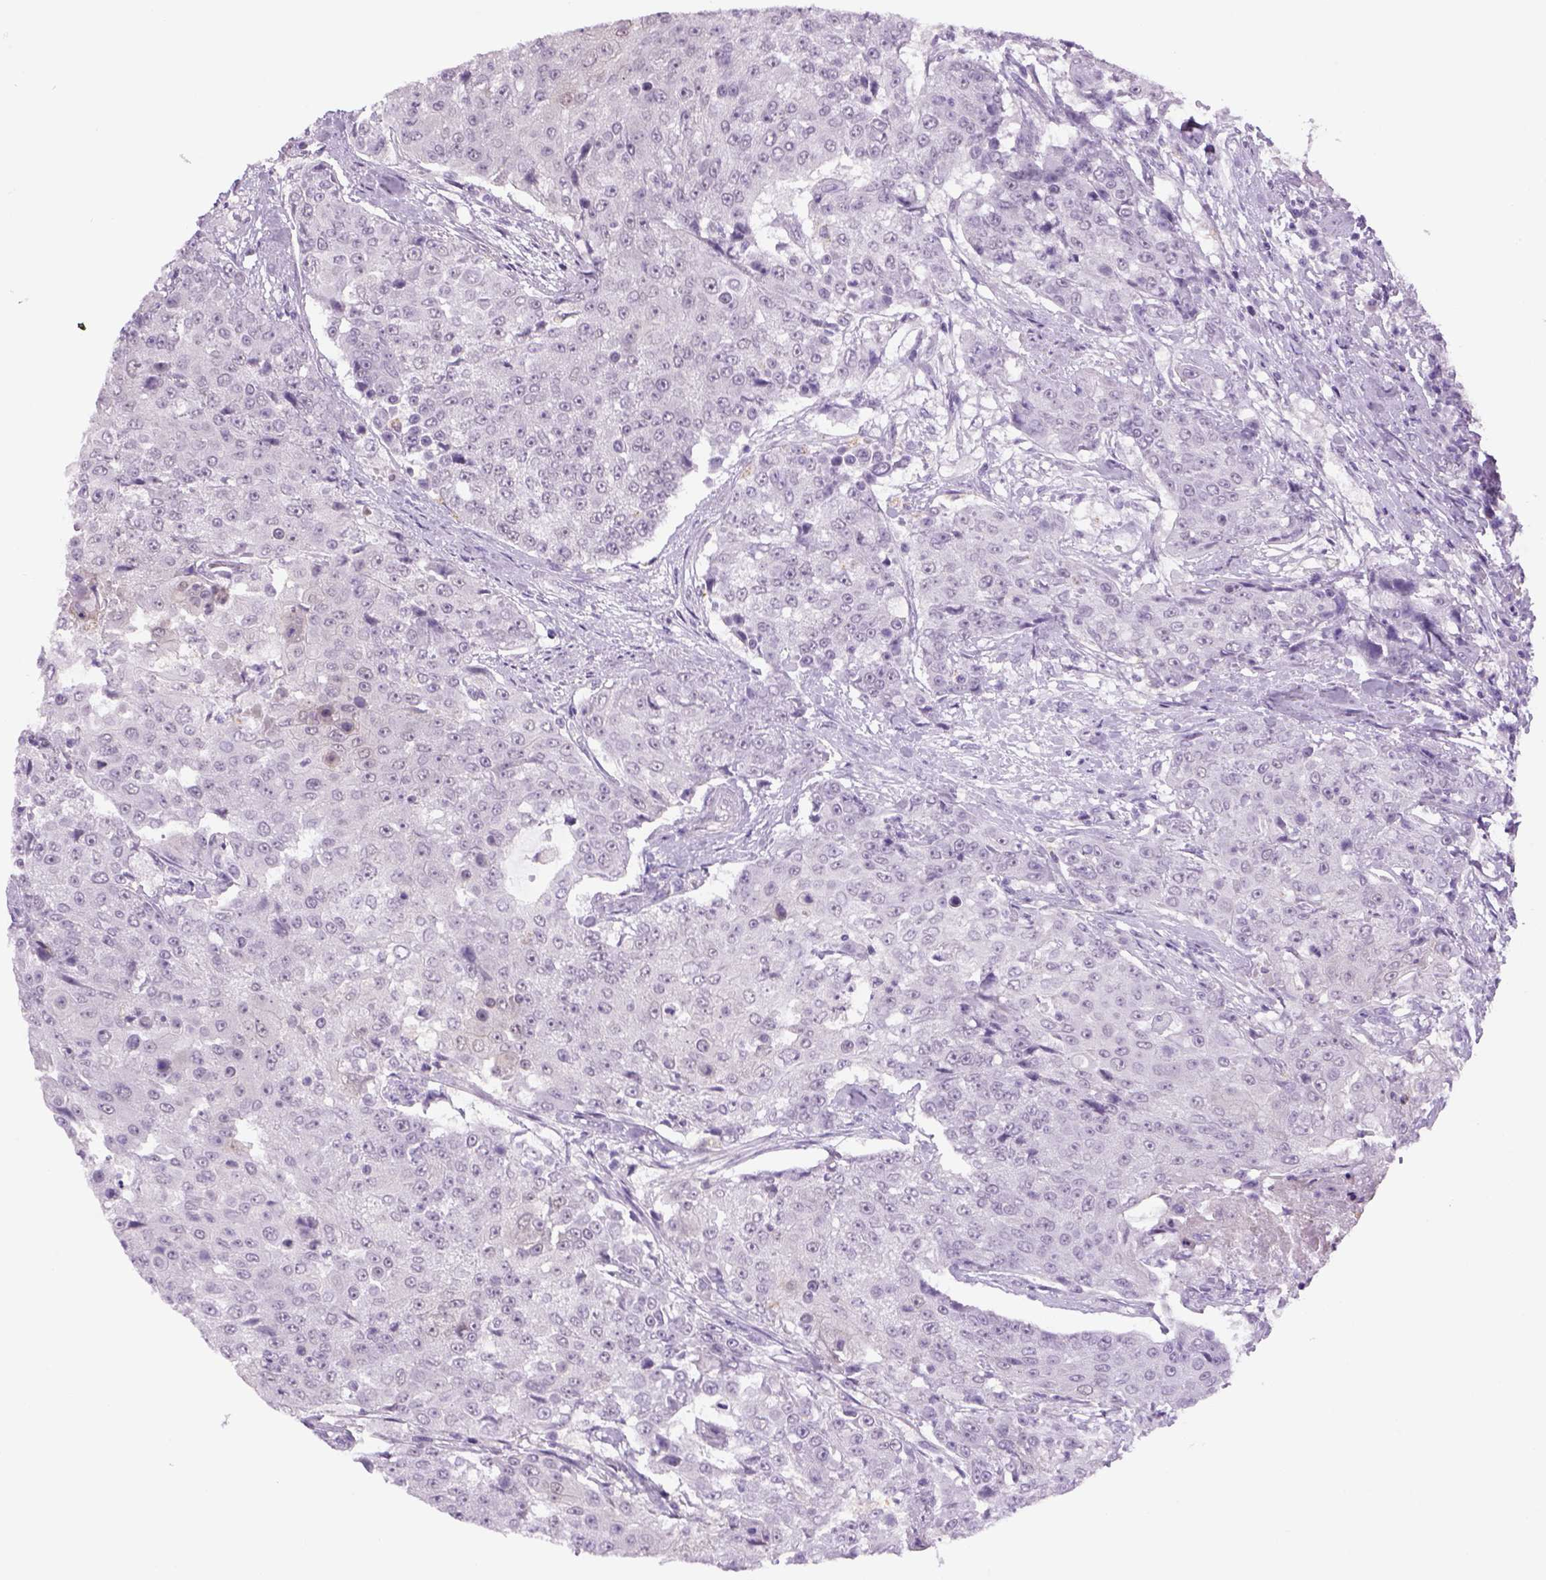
{"staining": {"intensity": "negative", "quantity": "none", "location": "none"}, "tissue": "urothelial cancer", "cell_type": "Tumor cells", "image_type": "cancer", "snomed": [{"axis": "morphology", "description": "Urothelial carcinoma, High grade"}, {"axis": "topography", "description": "Urinary bladder"}], "caption": "Urothelial cancer was stained to show a protein in brown. There is no significant expression in tumor cells.", "gene": "DBH", "patient": {"sex": "female", "age": 63}}